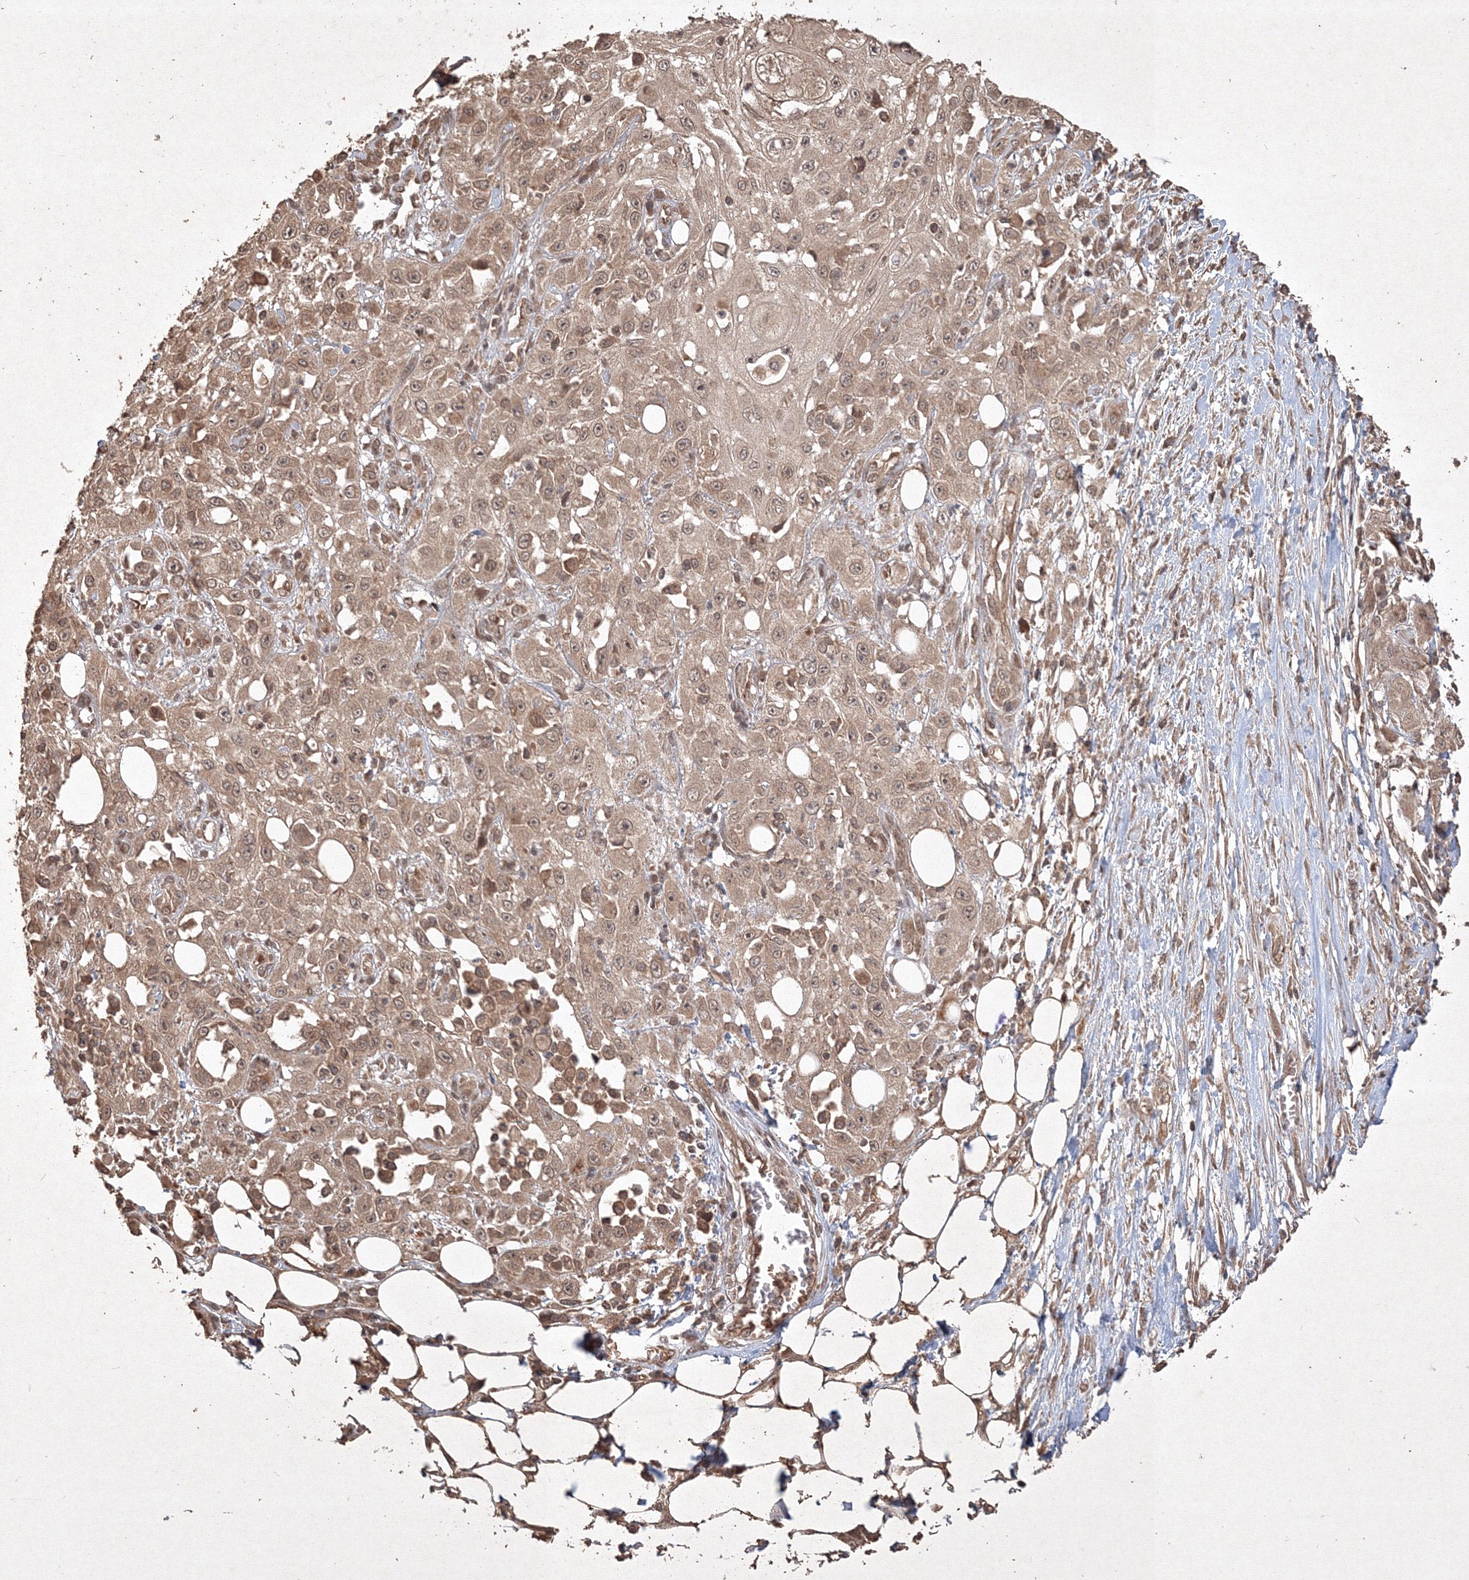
{"staining": {"intensity": "weak", "quantity": ">75%", "location": "cytoplasmic/membranous,nuclear"}, "tissue": "skin cancer", "cell_type": "Tumor cells", "image_type": "cancer", "snomed": [{"axis": "morphology", "description": "Squamous cell carcinoma, NOS"}, {"axis": "morphology", "description": "Squamous cell carcinoma, metastatic, NOS"}, {"axis": "topography", "description": "Skin"}, {"axis": "topography", "description": "Lymph node"}], "caption": "Brown immunohistochemical staining in human skin cancer displays weak cytoplasmic/membranous and nuclear staining in approximately >75% of tumor cells.", "gene": "PELI3", "patient": {"sex": "male", "age": 75}}